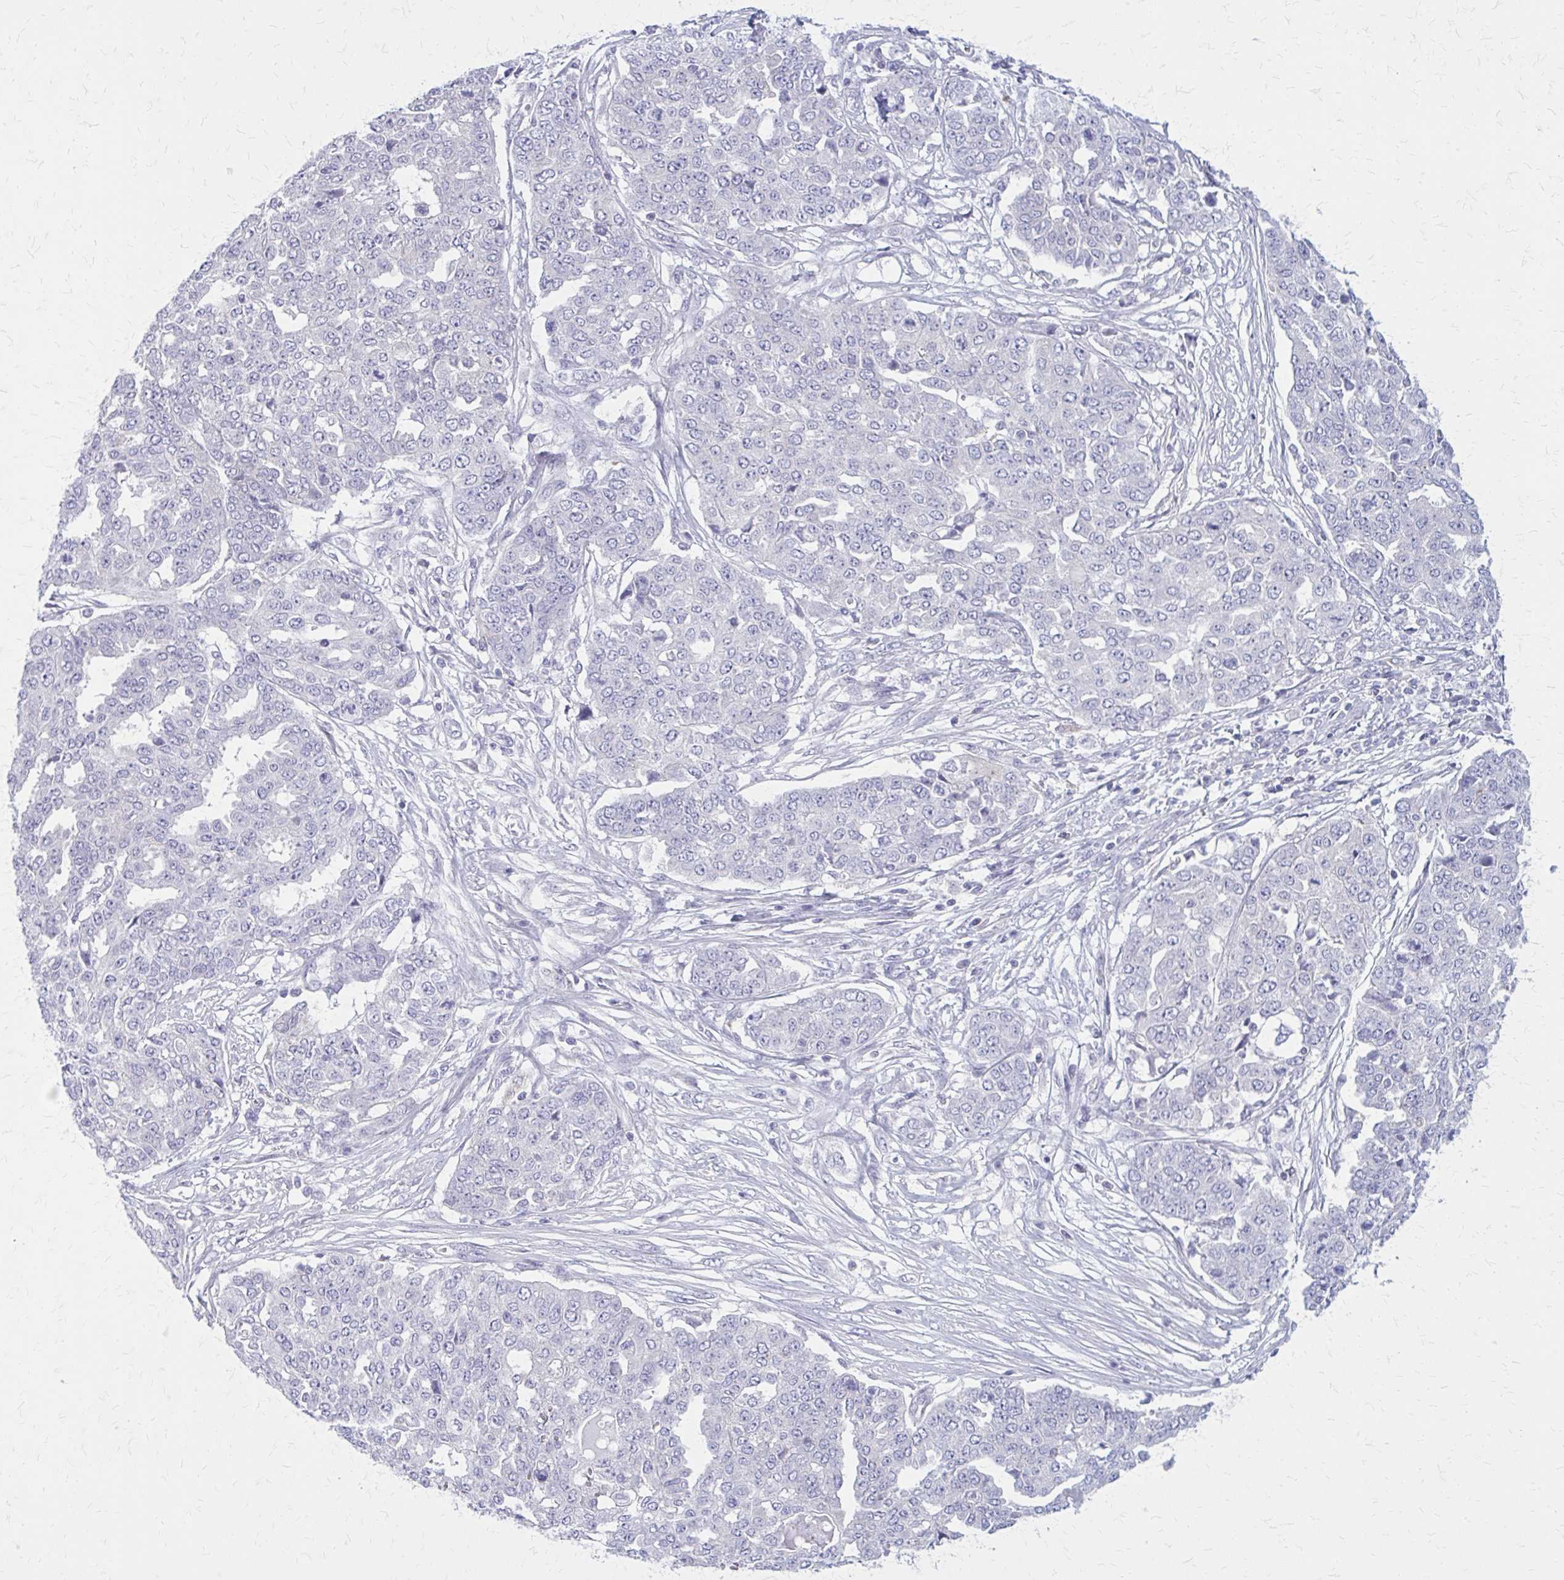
{"staining": {"intensity": "negative", "quantity": "none", "location": "none"}, "tissue": "ovarian cancer", "cell_type": "Tumor cells", "image_type": "cancer", "snomed": [{"axis": "morphology", "description": "Cystadenocarcinoma, serous, NOS"}, {"axis": "topography", "description": "Soft tissue"}, {"axis": "topography", "description": "Ovary"}], "caption": "A high-resolution photomicrograph shows immunohistochemistry staining of ovarian serous cystadenocarcinoma, which exhibits no significant positivity in tumor cells.", "gene": "PITPNM1", "patient": {"sex": "female", "age": 57}}